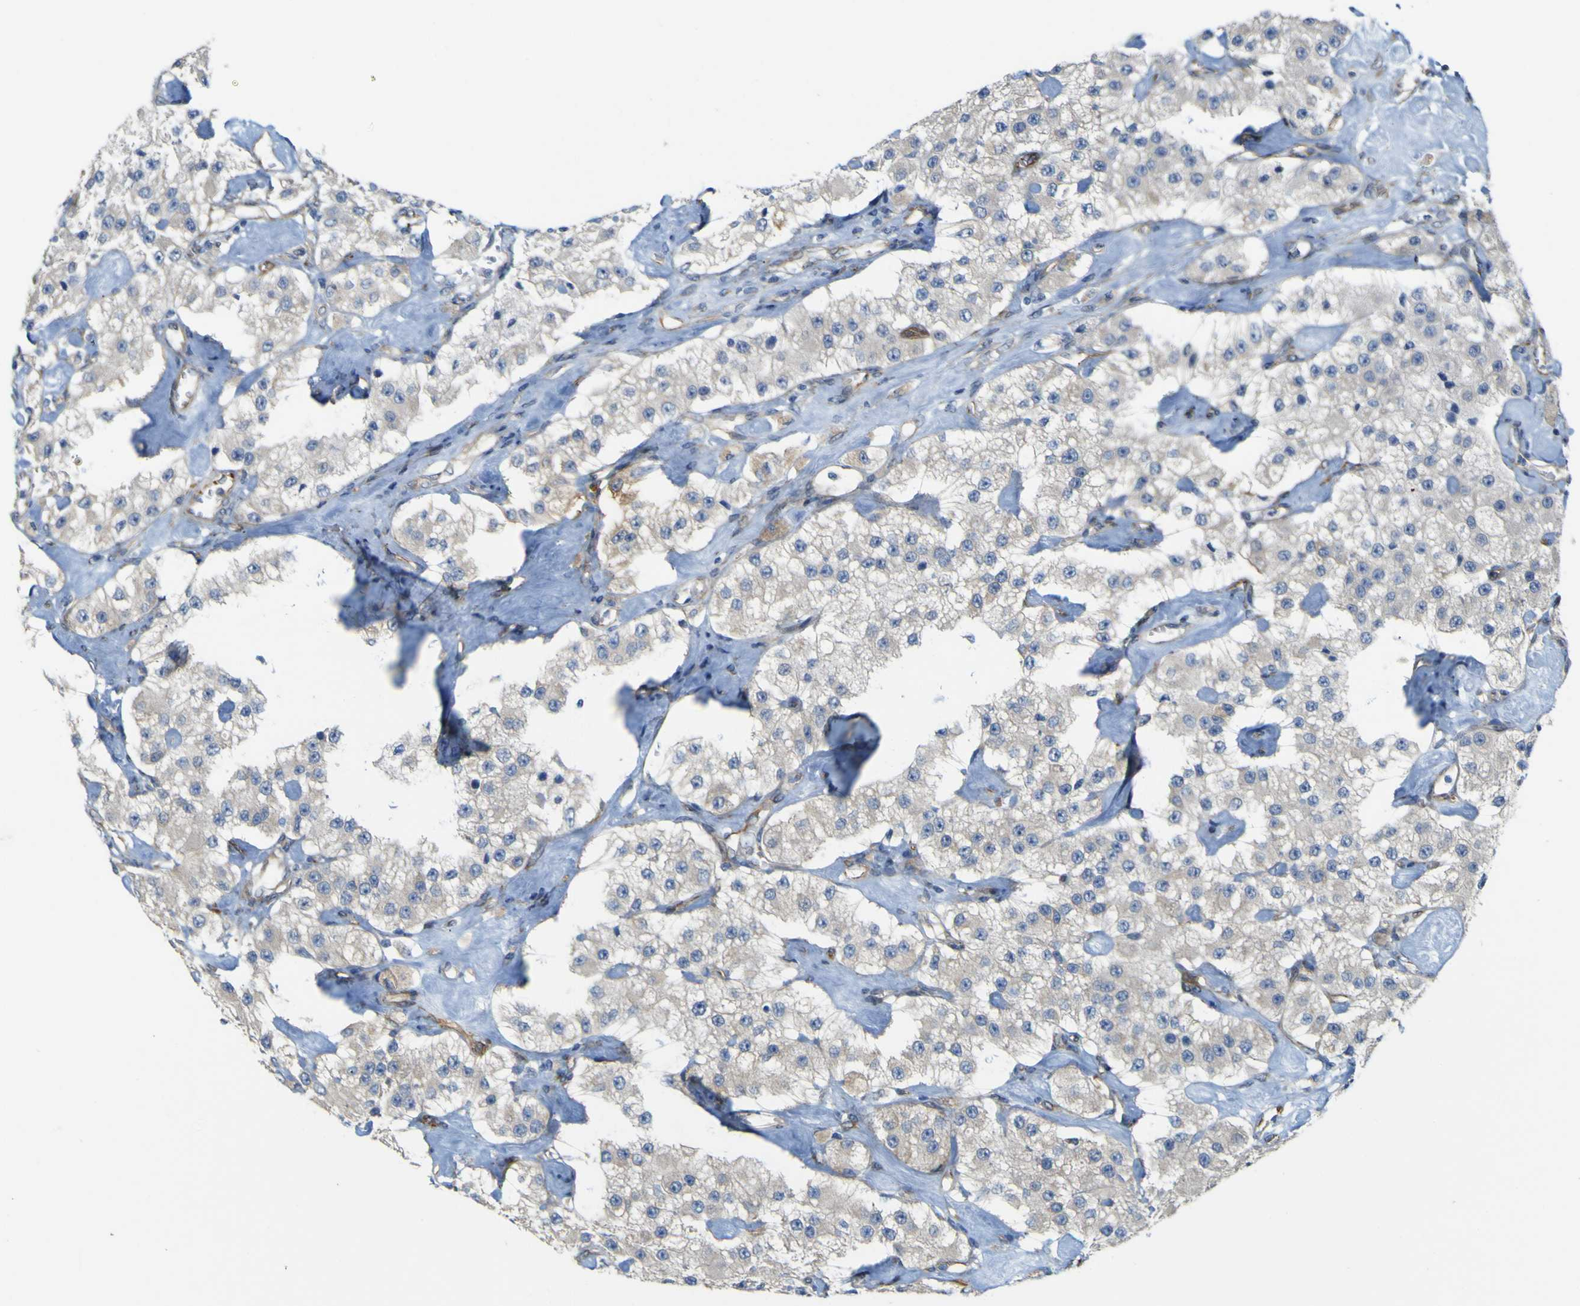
{"staining": {"intensity": "negative", "quantity": "none", "location": "none"}, "tissue": "carcinoid", "cell_type": "Tumor cells", "image_type": "cancer", "snomed": [{"axis": "morphology", "description": "Carcinoid, malignant, NOS"}, {"axis": "topography", "description": "Pancreas"}], "caption": "Image shows no significant protein staining in tumor cells of carcinoid.", "gene": "JPH1", "patient": {"sex": "male", "age": 41}}